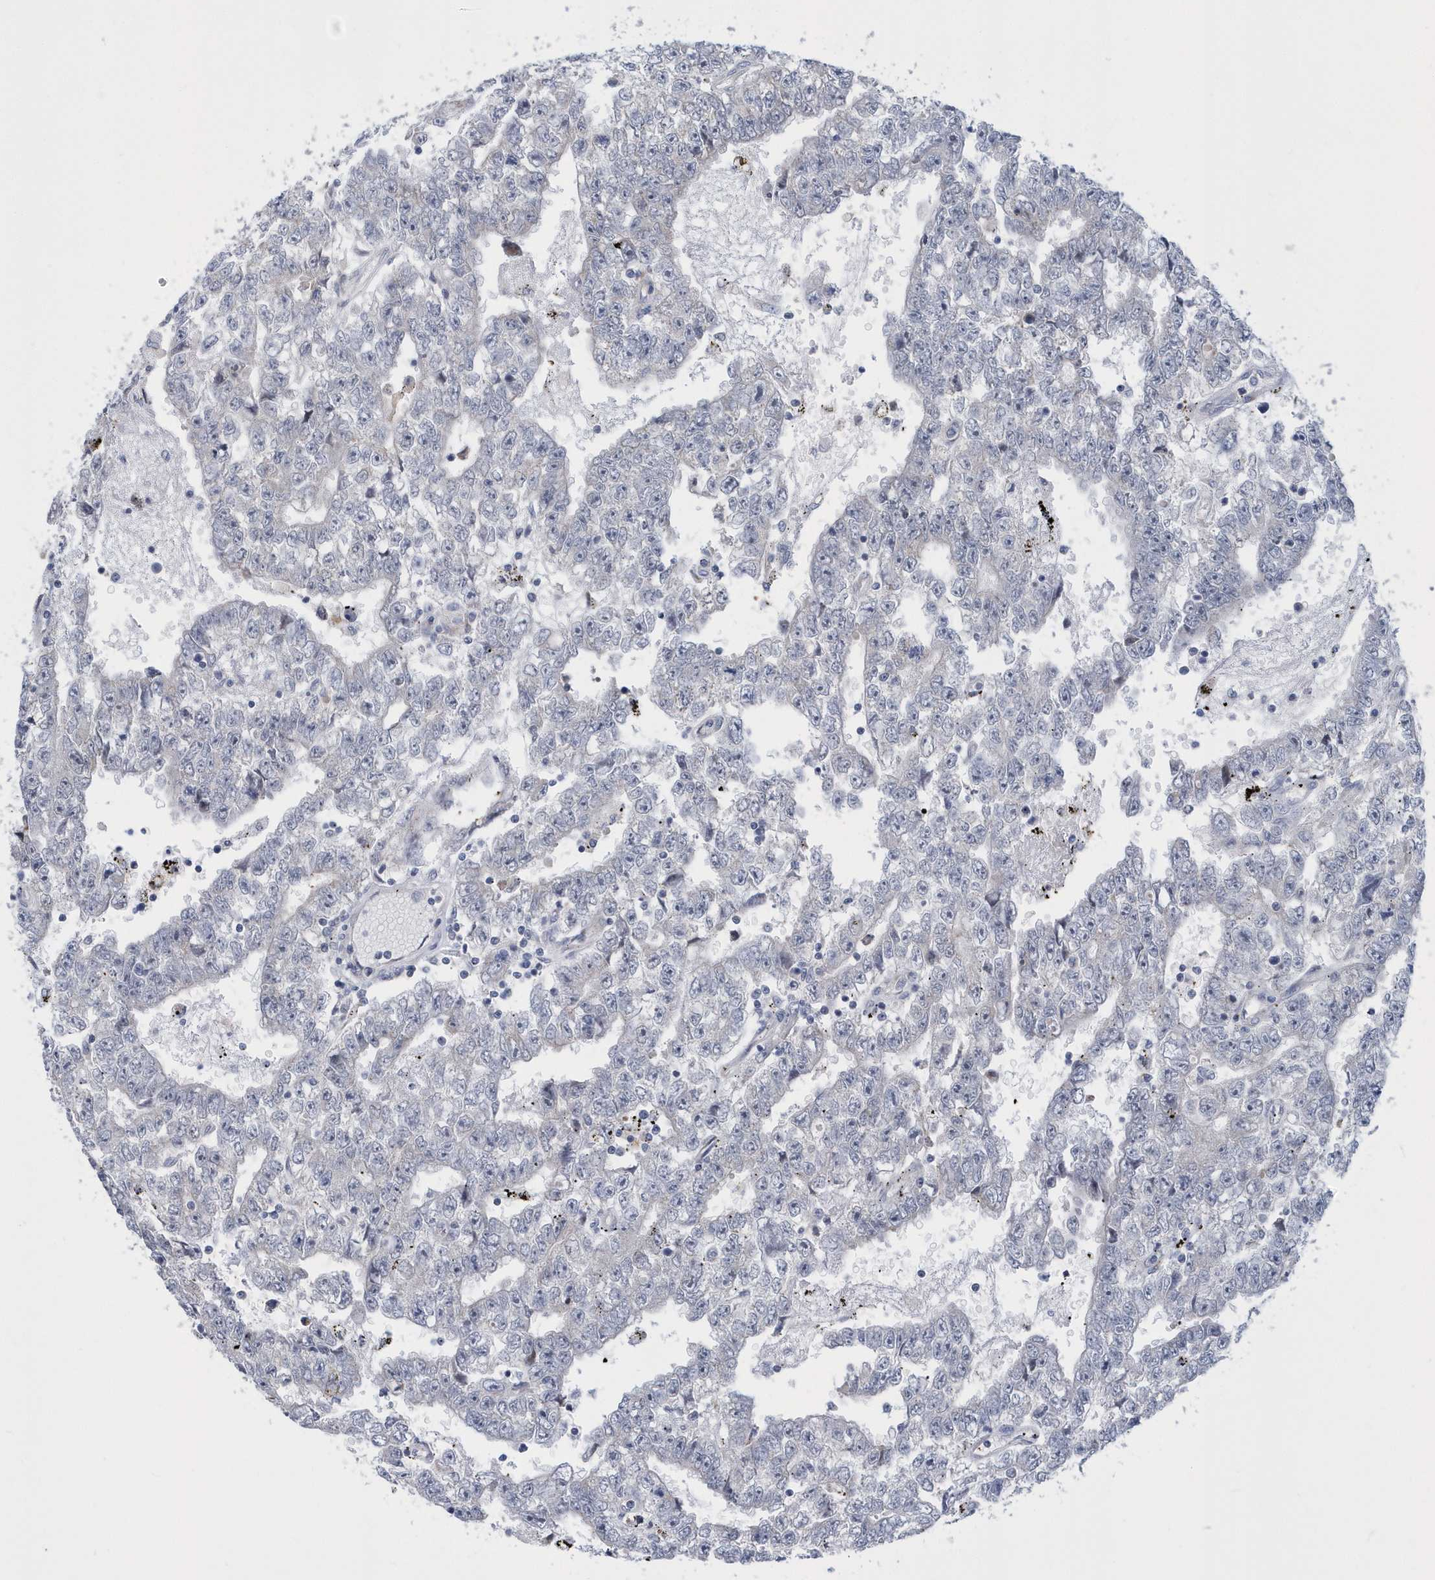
{"staining": {"intensity": "negative", "quantity": "none", "location": "none"}, "tissue": "testis cancer", "cell_type": "Tumor cells", "image_type": "cancer", "snomed": [{"axis": "morphology", "description": "Carcinoma, Embryonal, NOS"}, {"axis": "topography", "description": "Testis"}], "caption": "Immunohistochemistry (IHC) of embryonal carcinoma (testis) displays no positivity in tumor cells.", "gene": "VWA5B2", "patient": {"sex": "male", "age": 25}}